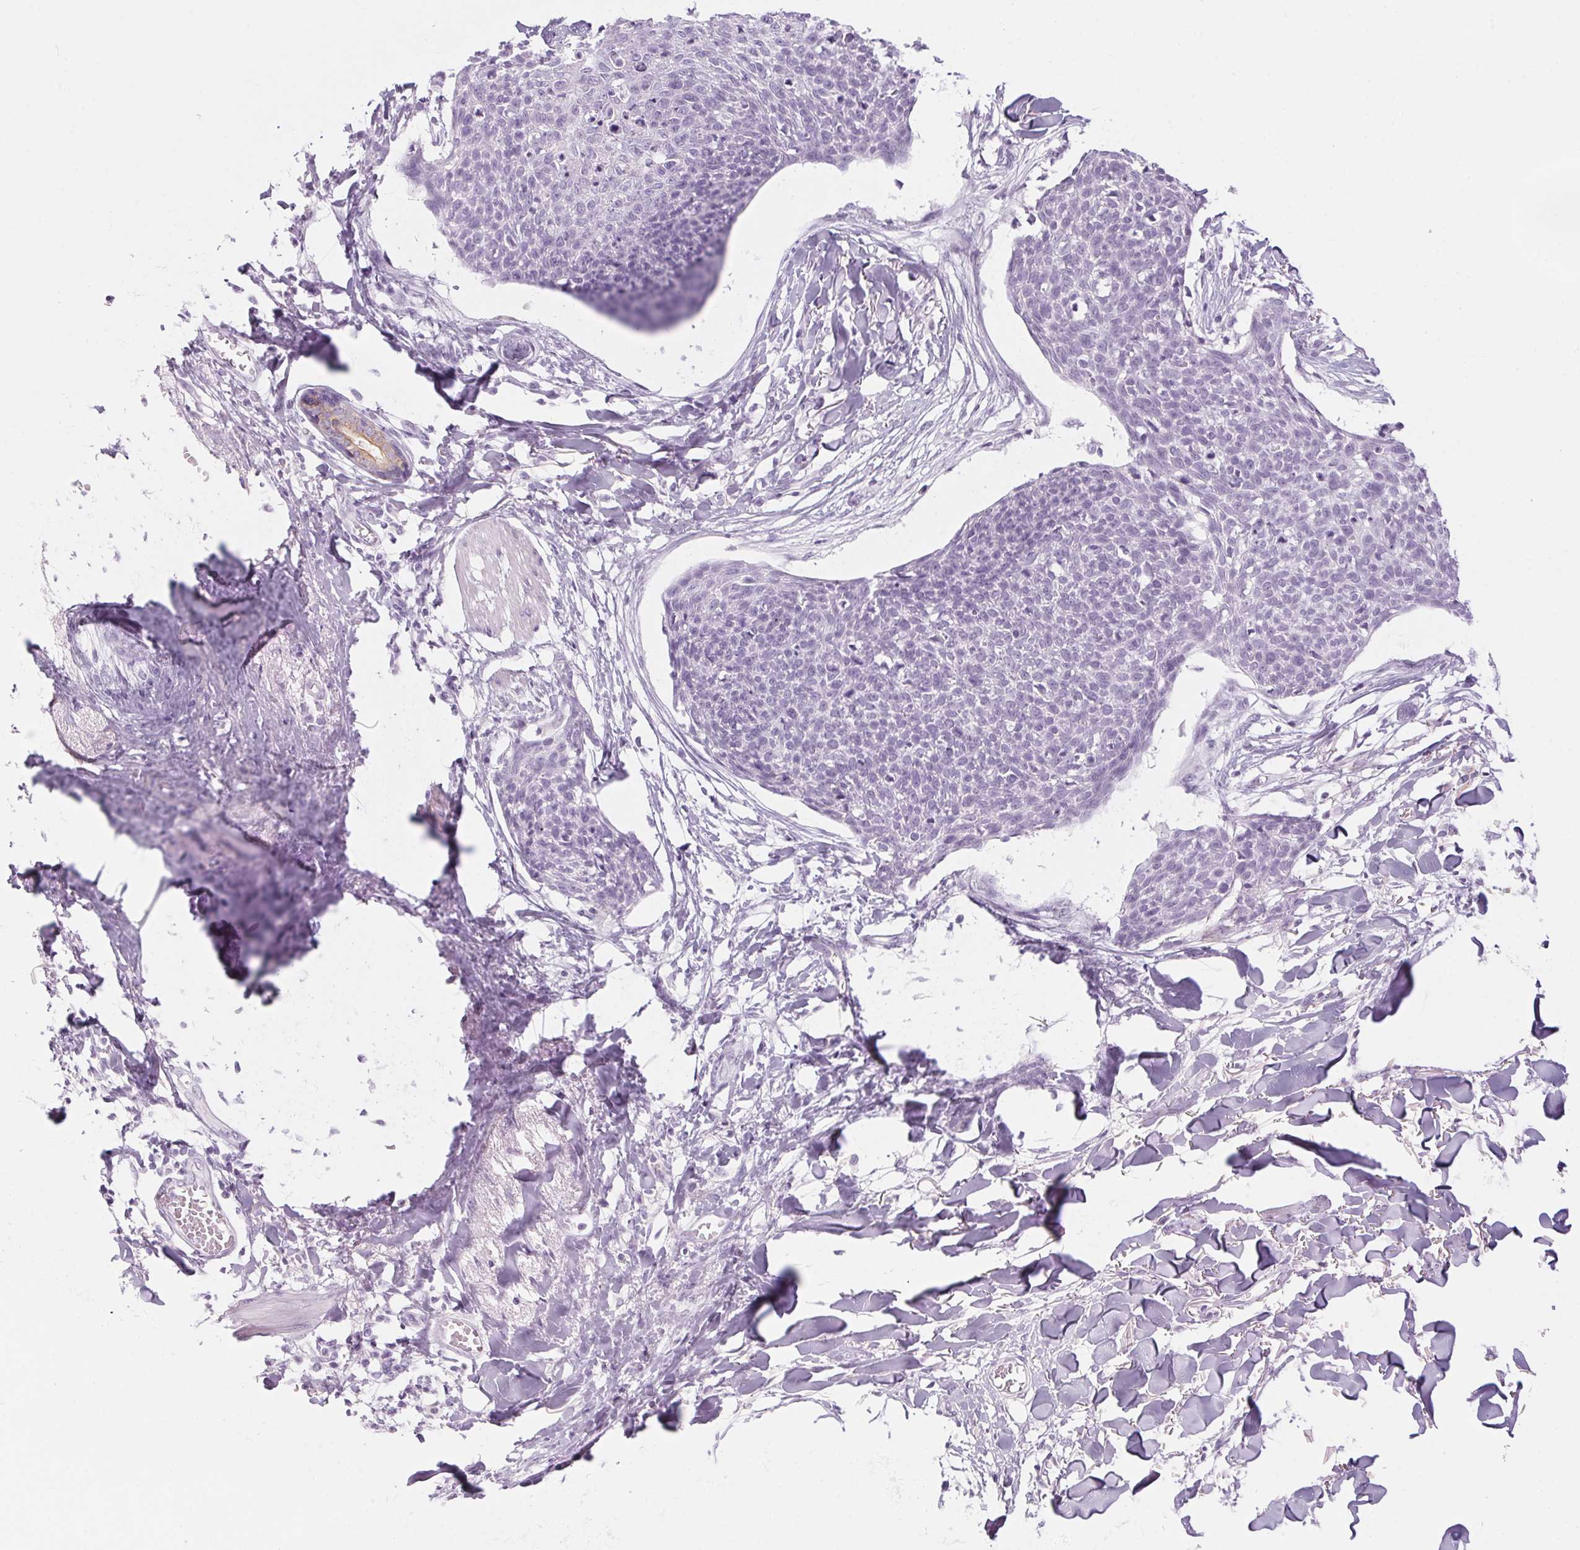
{"staining": {"intensity": "negative", "quantity": "none", "location": "none"}, "tissue": "skin cancer", "cell_type": "Tumor cells", "image_type": "cancer", "snomed": [{"axis": "morphology", "description": "Squamous cell carcinoma, NOS"}, {"axis": "topography", "description": "Skin"}, {"axis": "topography", "description": "Vulva"}], "caption": "Skin cancer (squamous cell carcinoma) stained for a protein using IHC displays no expression tumor cells.", "gene": "RPTN", "patient": {"sex": "female", "age": 75}}